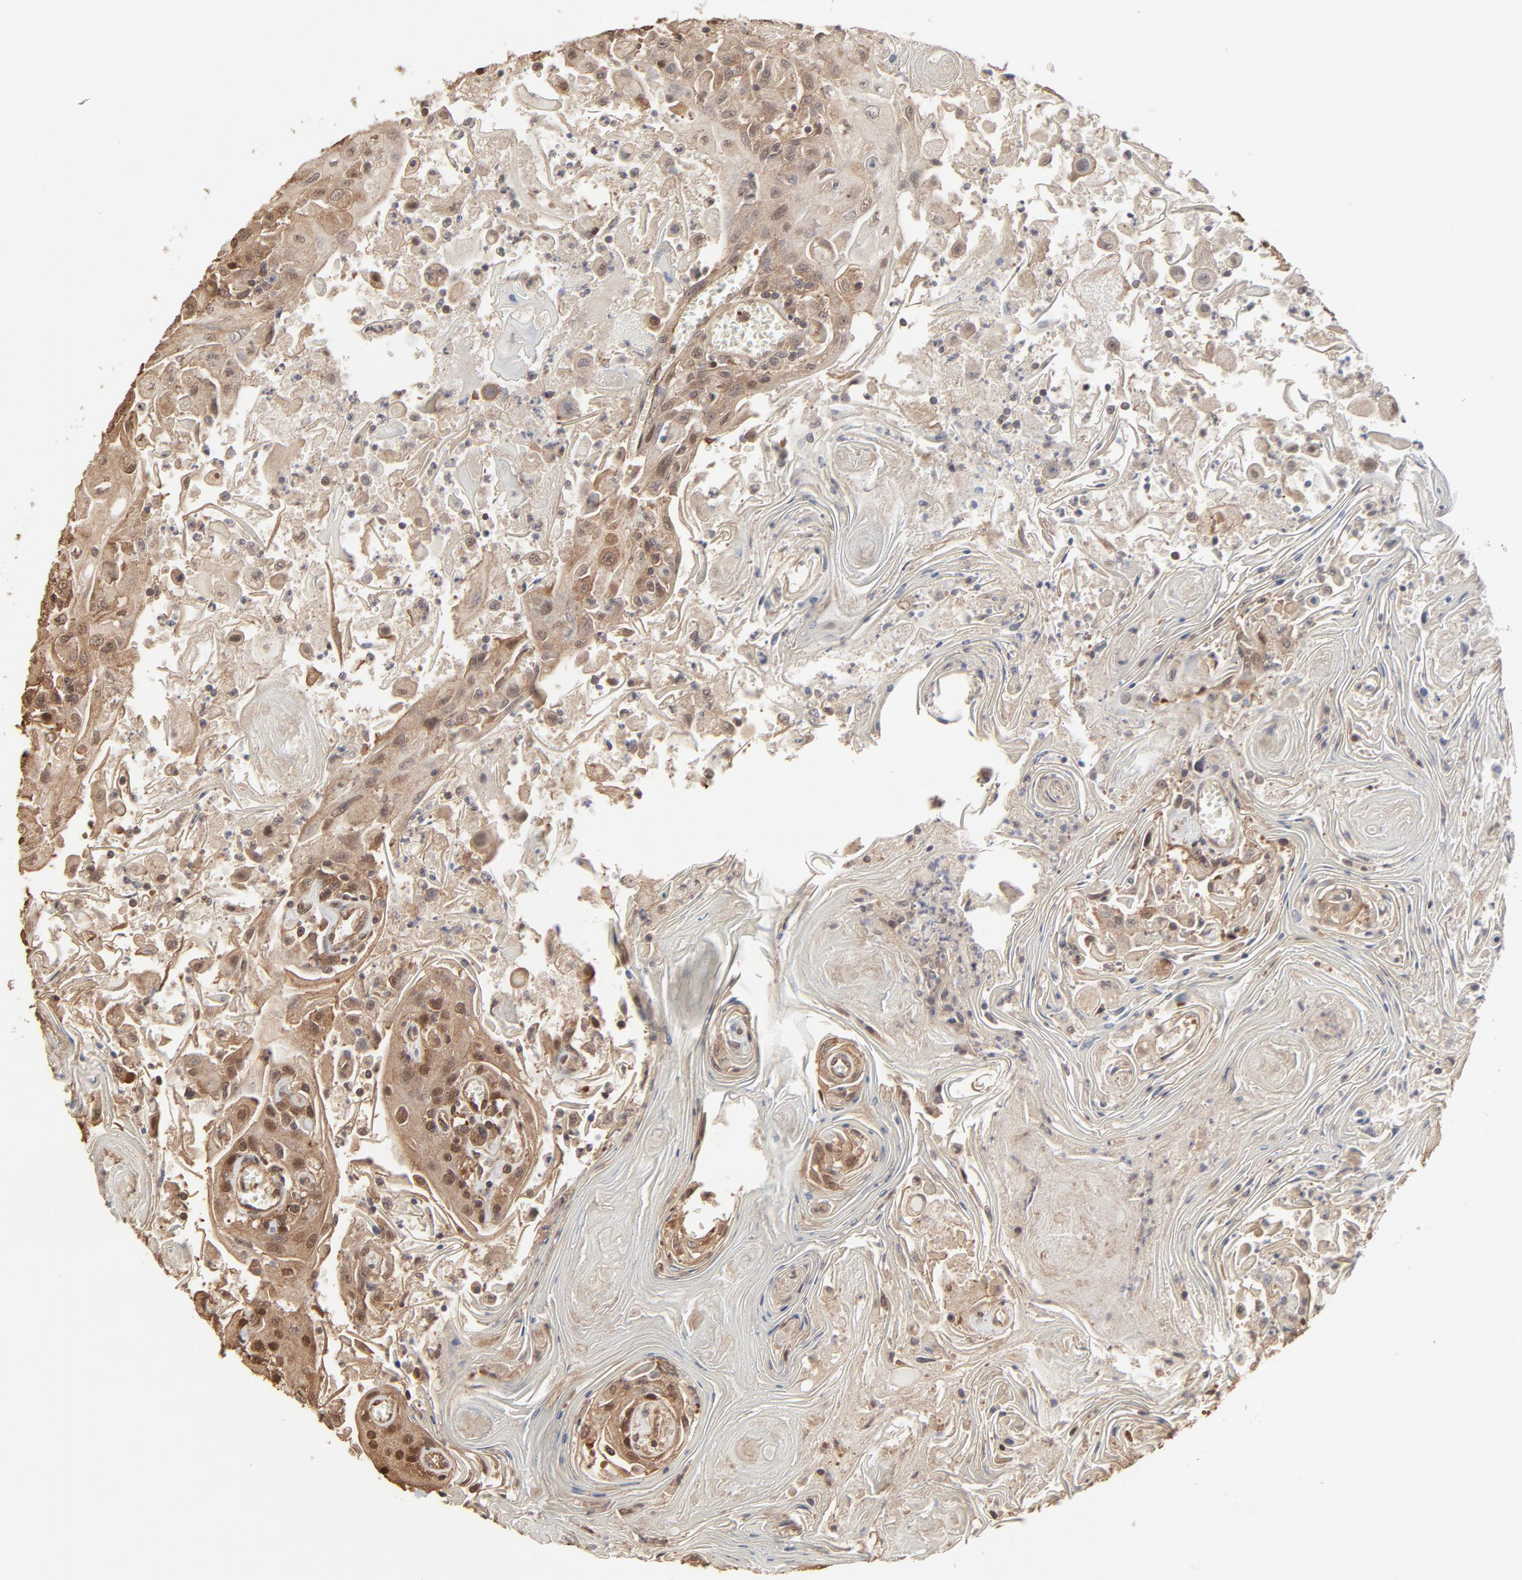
{"staining": {"intensity": "moderate", "quantity": ">75%", "location": "cytoplasmic/membranous,nuclear"}, "tissue": "head and neck cancer", "cell_type": "Tumor cells", "image_type": "cancer", "snomed": [{"axis": "morphology", "description": "Squamous cell carcinoma, NOS"}, {"axis": "topography", "description": "Oral tissue"}, {"axis": "topography", "description": "Head-Neck"}], "caption": "Moderate cytoplasmic/membranous and nuclear positivity for a protein is appreciated in about >75% of tumor cells of squamous cell carcinoma (head and neck) using immunohistochemistry.", "gene": "PPP2CA", "patient": {"sex": "female", "age": 76}}